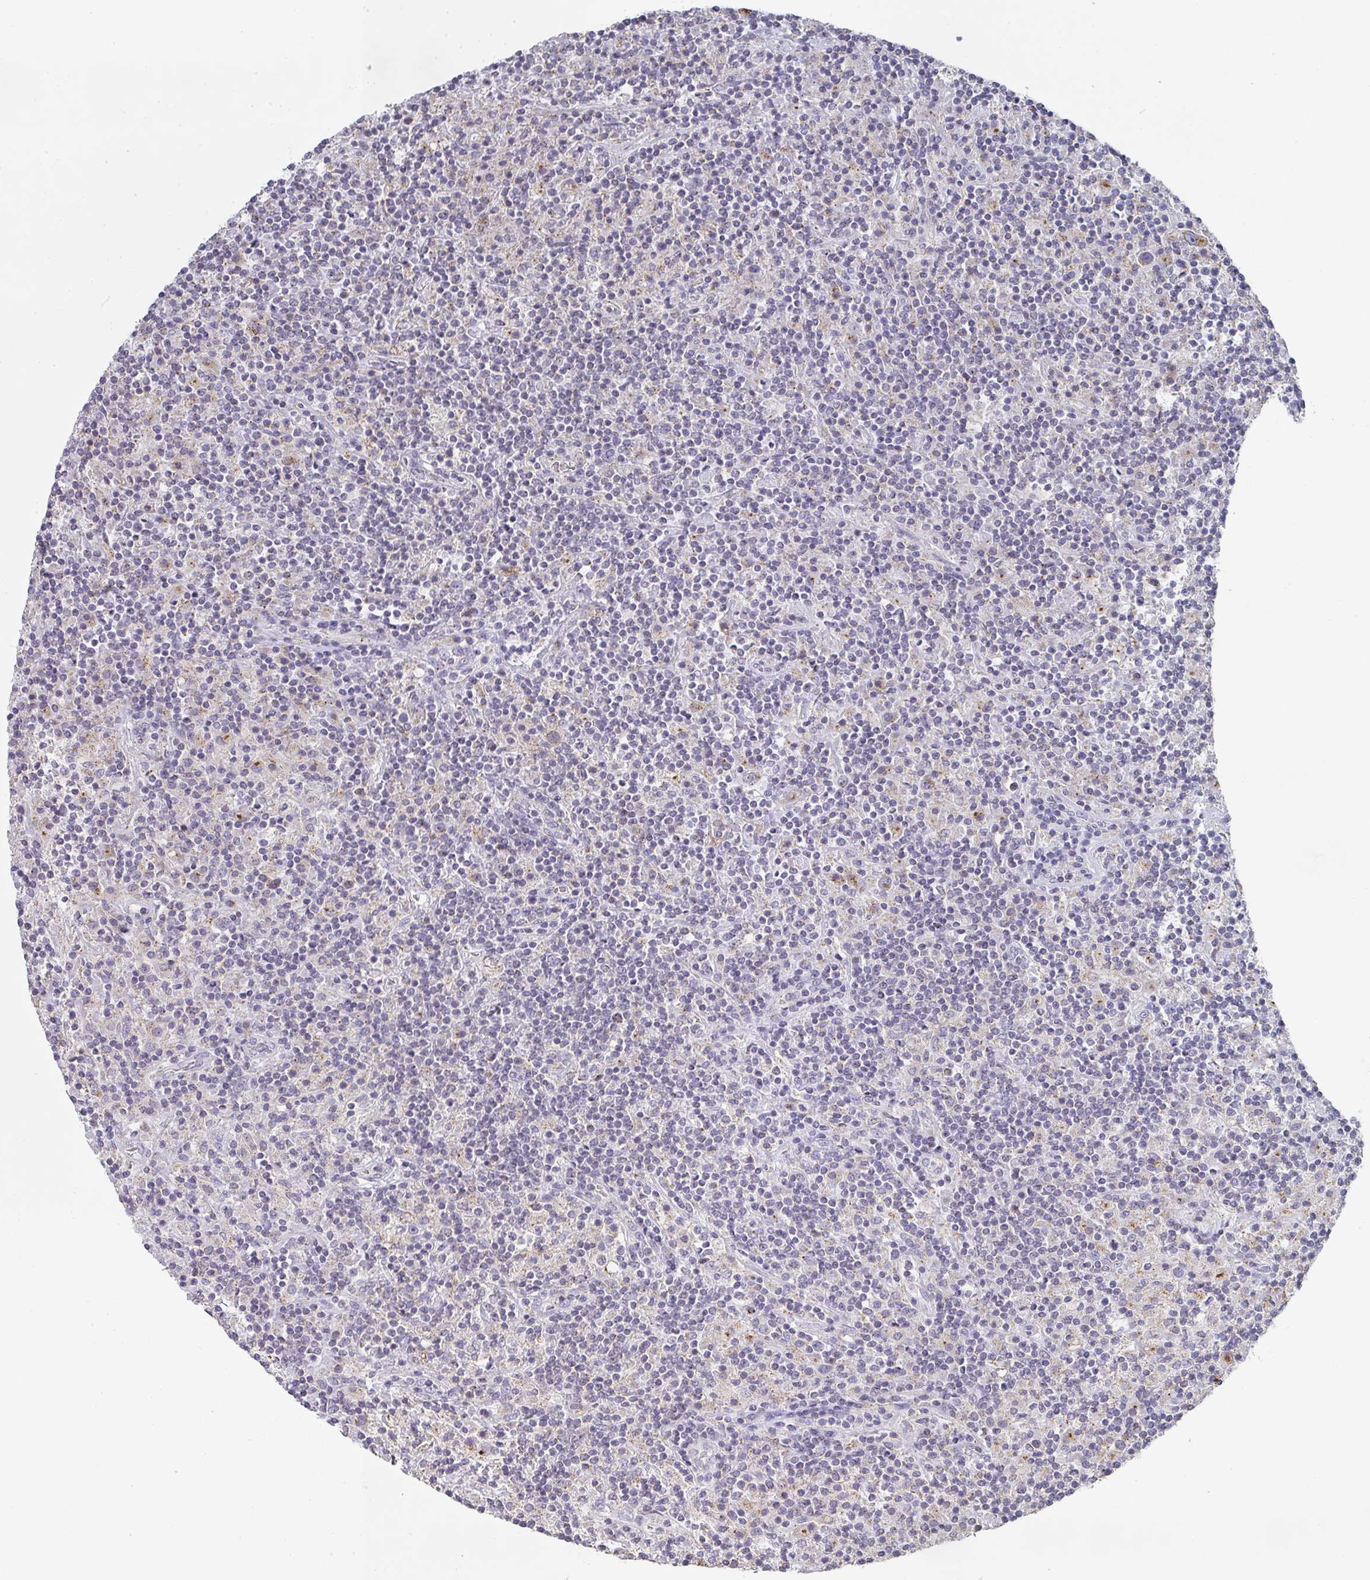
{"staining": {"intensity": "moderate", "quantity": "25%-75%", "location": "cytoplasmic/membranous"}, "tissue": "lymphoma", "cell_type": "Tumor cells", "image_type": "cancer", "snomed": [{"axis": "morphology", "description": "Hodgkin's disease, NOS"}, {"axis": "topography", "description": "Lymph node"}], "caption": "Human Hodgkin's disease stained for a protein (brown) shows moderate cytoplasmic/membranous positive expression in approximately 25%-75% of tumor cells.", "gene": "CHMP5", "patient": {"sex": "male", "age": 70}}